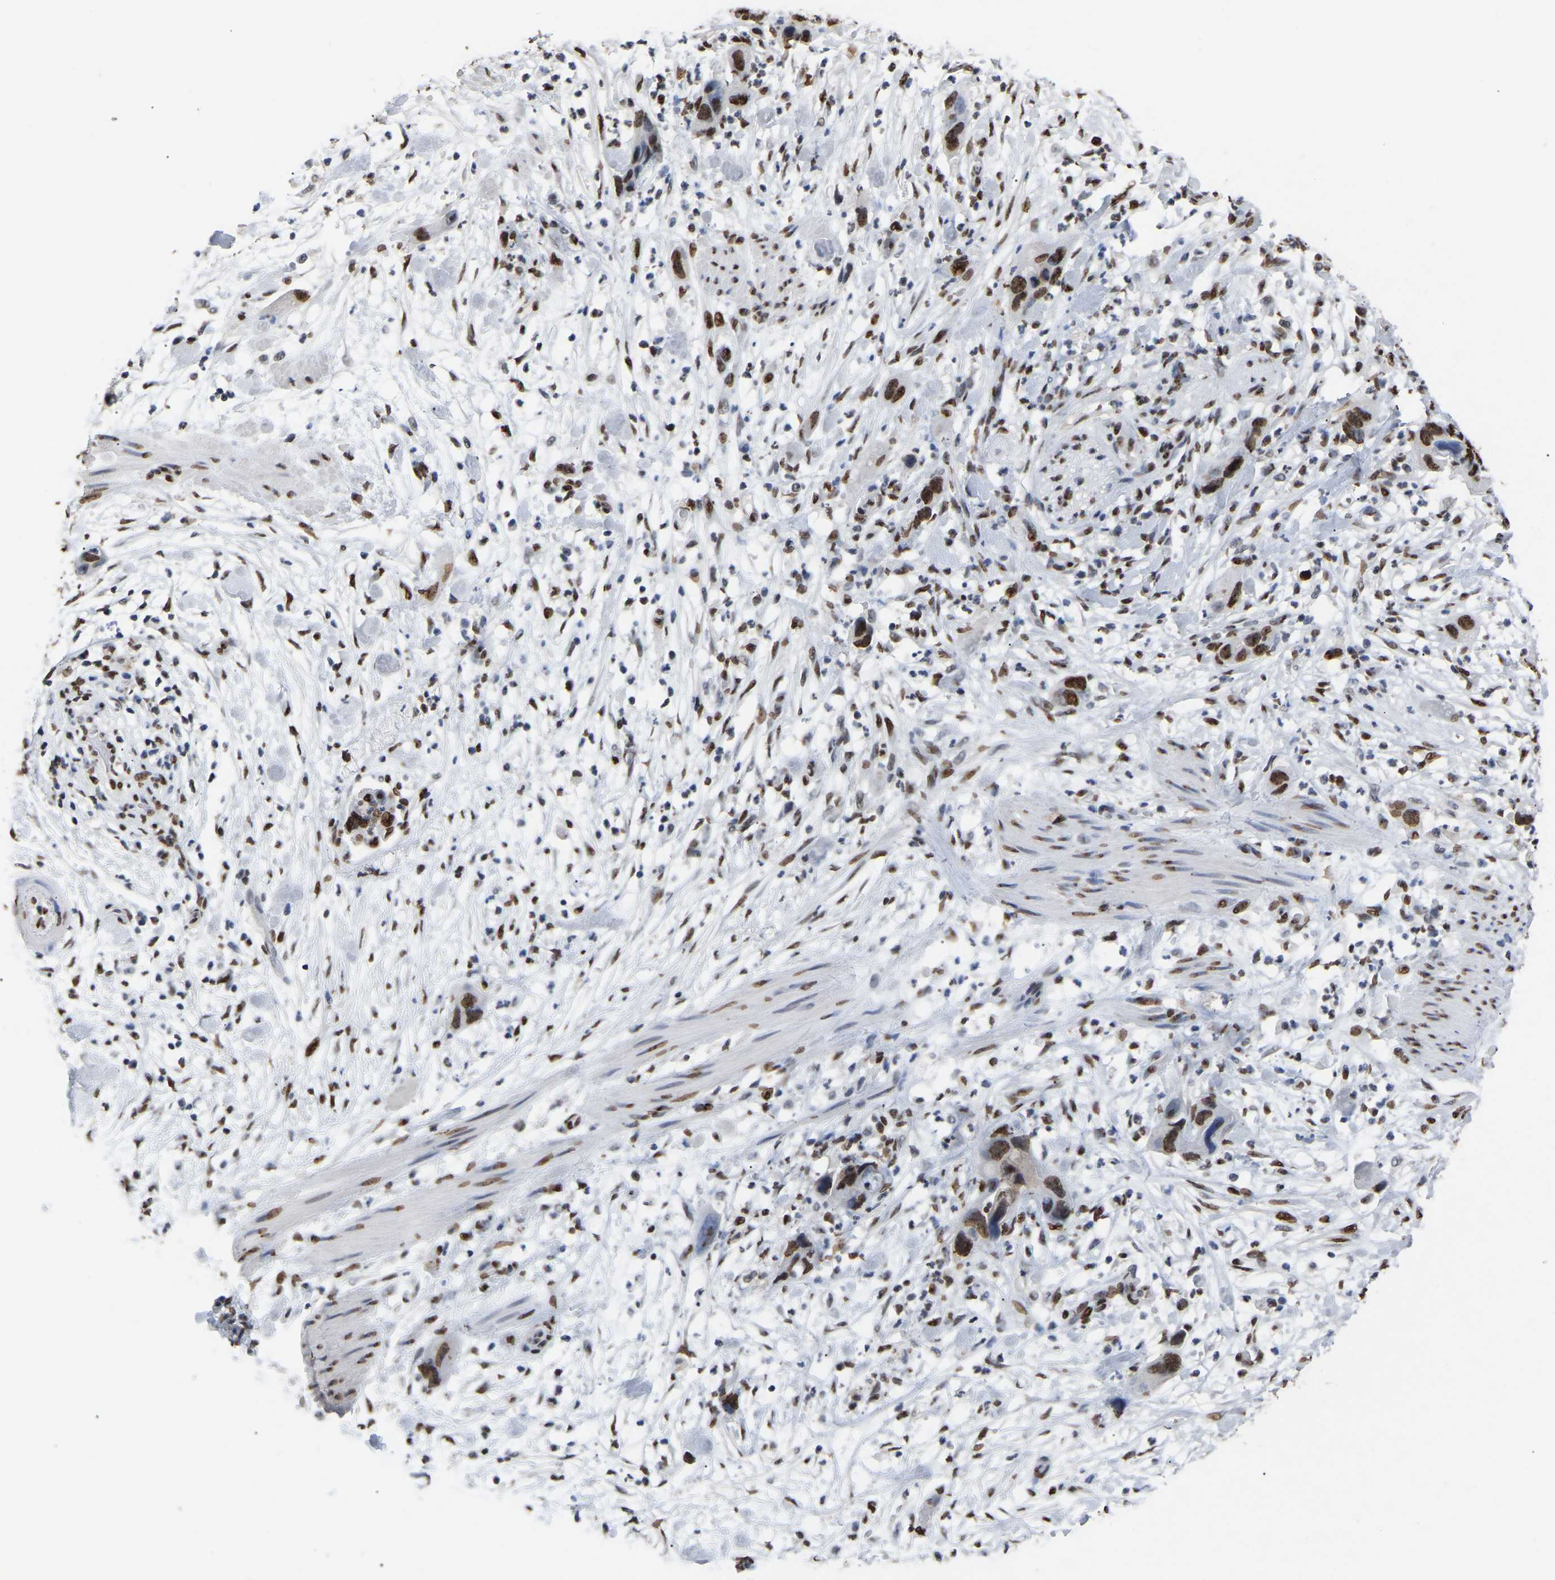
{"staining": {"intensity": "strong", "quantity": ">75%", "location": "nuclear"}, "tissue": "pancreatic cancer", "cell_type": "Tumor cells", "image_type": "cancer", "snomed": [{"axis": "morphology", "description": "Adenocarcinoma, NOS"}, {"axis": "topography", "description": "Pancreas"}], "caption": "Protein expression analysis of human pancreatic cancer (adenocarcinoma) reveals strong nuclear expression in approximately >75% of tumor cells.", "gene": "RBL2", "patient": {"sex": "female", "age": 71}}